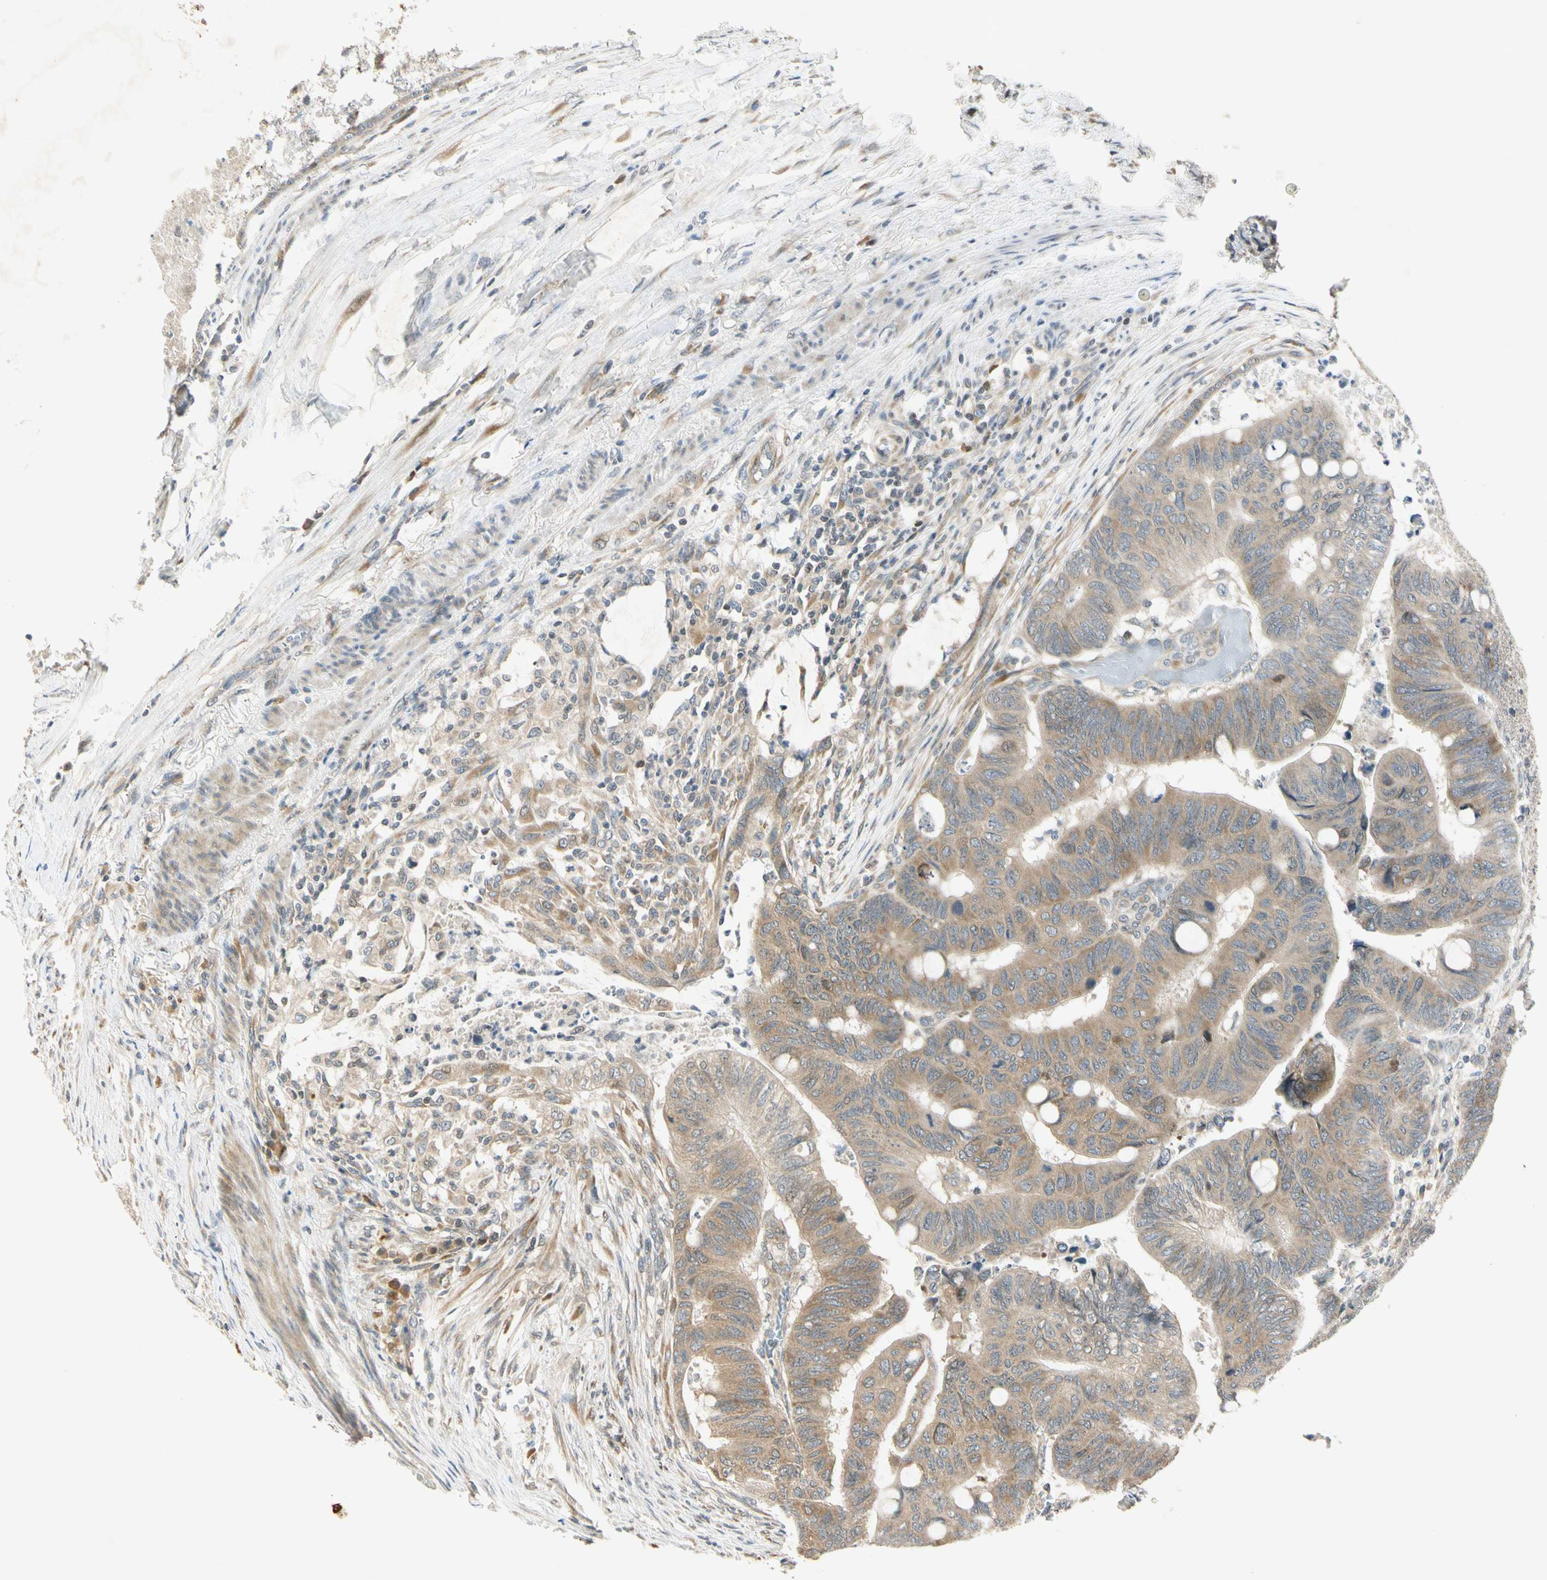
{"staining": {"intensity": "moderate", "quantity": ">75%", "location": "cytoplasmic/membranous"}, "tissue": "colorectal cancer", "cell_type": "Tumor cells", "image_type": "cancer", "snomed": [{"axis": "morphology", "description": "Normal tissue, NOS"}, {"axis": "morphology", "description": "Adenocarcinoma, NOS"}, {"axis": "topography", "description": "Rectum"}, {"axis": "topography", "description": "Peripheral nerve tissue"}], "caption": "This is a micrograph of IHC staining of colorectal adenocarcinoma, which shows moderate expression in the cytoplasmic/membranous of tumor cells.", "gene": "RPS6KB2", "patient": {"sex": "male", "age": 92}}